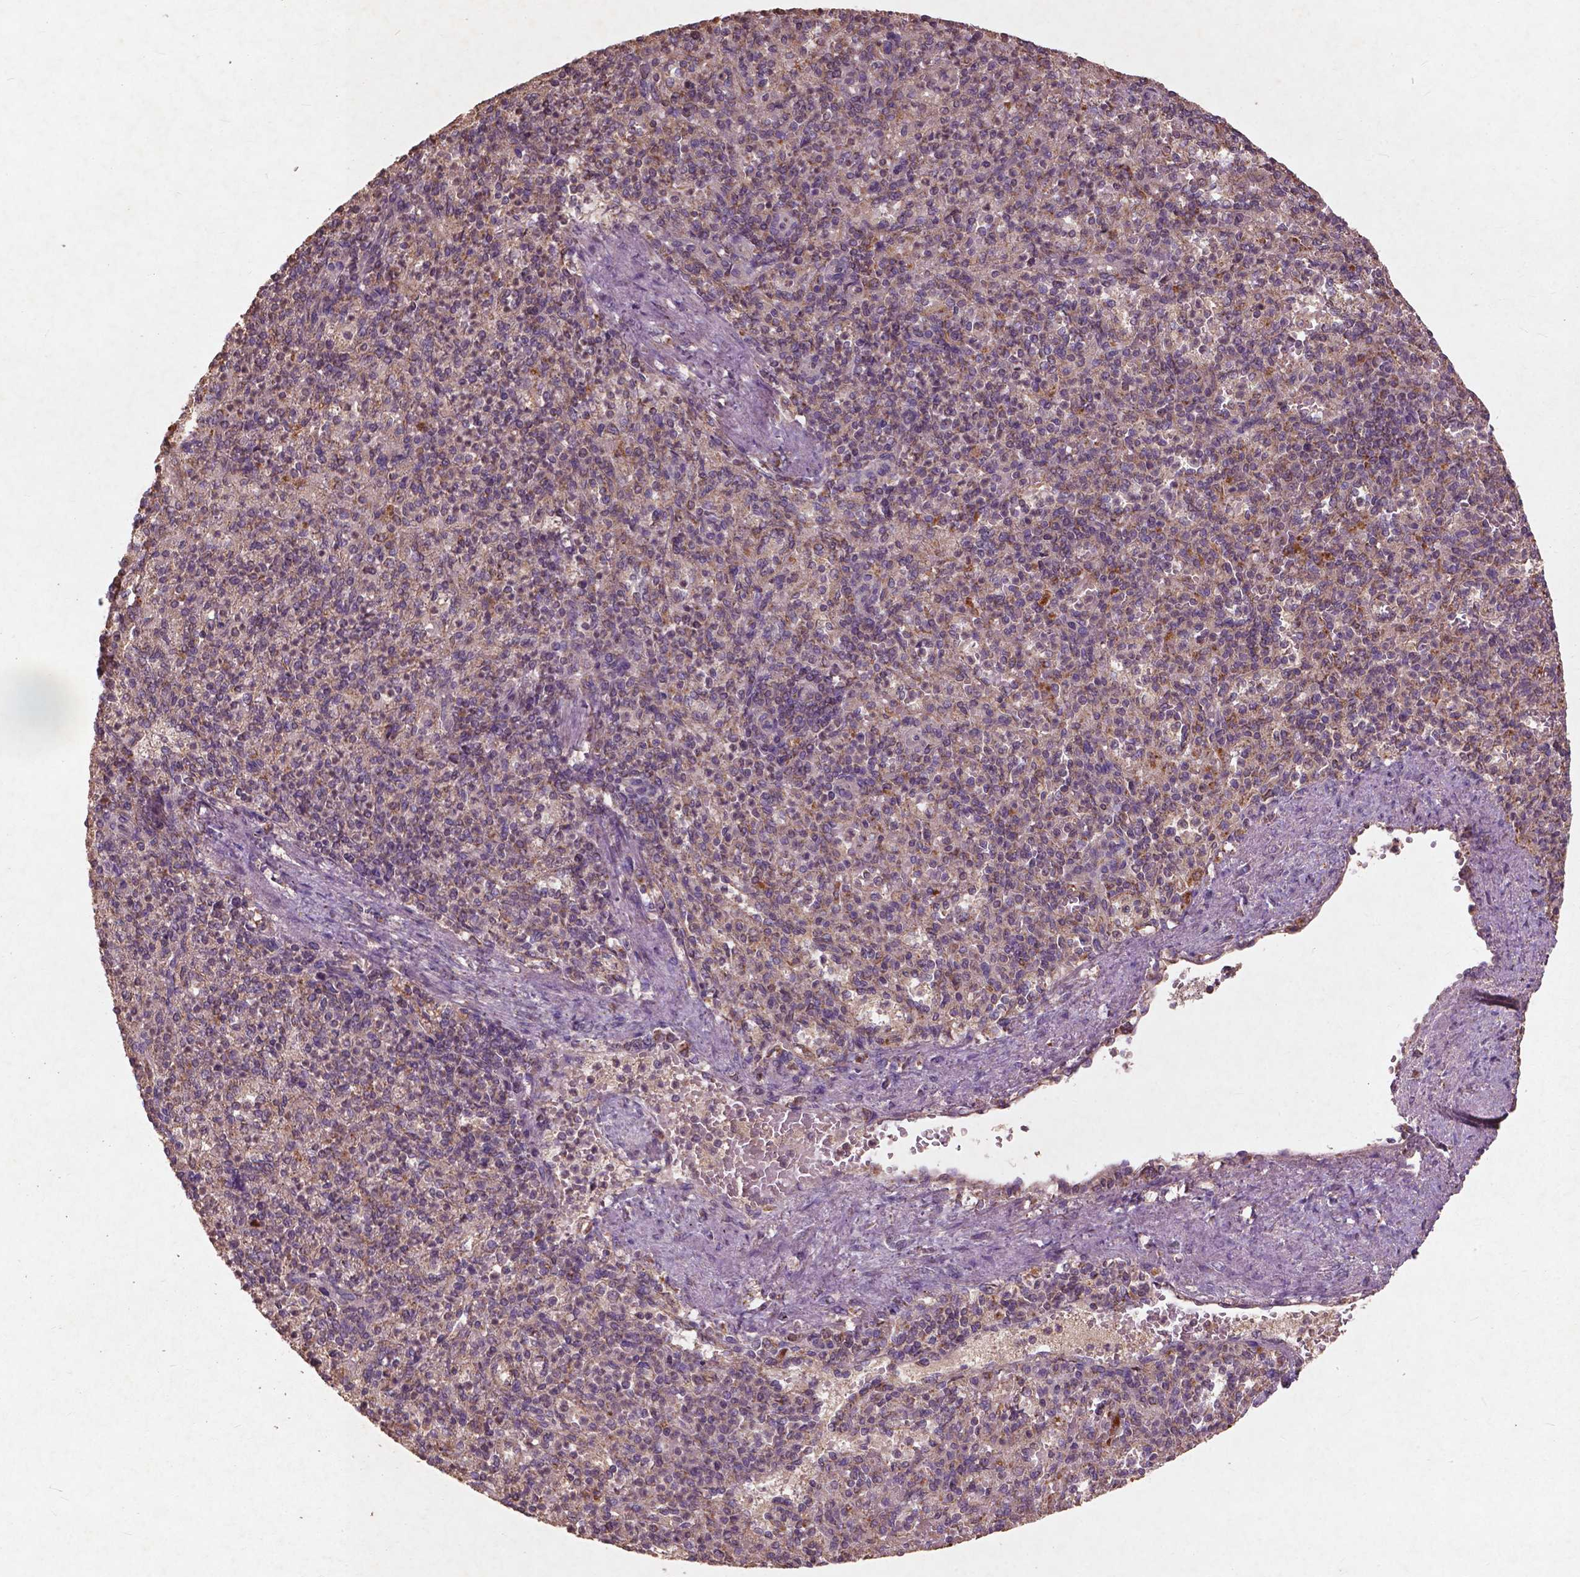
{"staining": {"intensity": "weak", "quantity": ">75%", "location": "cytoplasmic/membranous"}, "tissue": "spleen", "cell_type": "Cells in red pulp", "image_type": "normal", "snomed": [{"axis": "morphology", "description": "Normal tissue, NOS"}, {"axis": "topography", "description": "Spleen"}], "caption": "Immunohistochemistry (IHC) of benign spleen exhibits low levels of weak cytoplasmic/membranous staining in about >75% of cells in red pulp.", "gene": "ST6GALNAC5", "patient": {"sex": "female", "age": 74}}